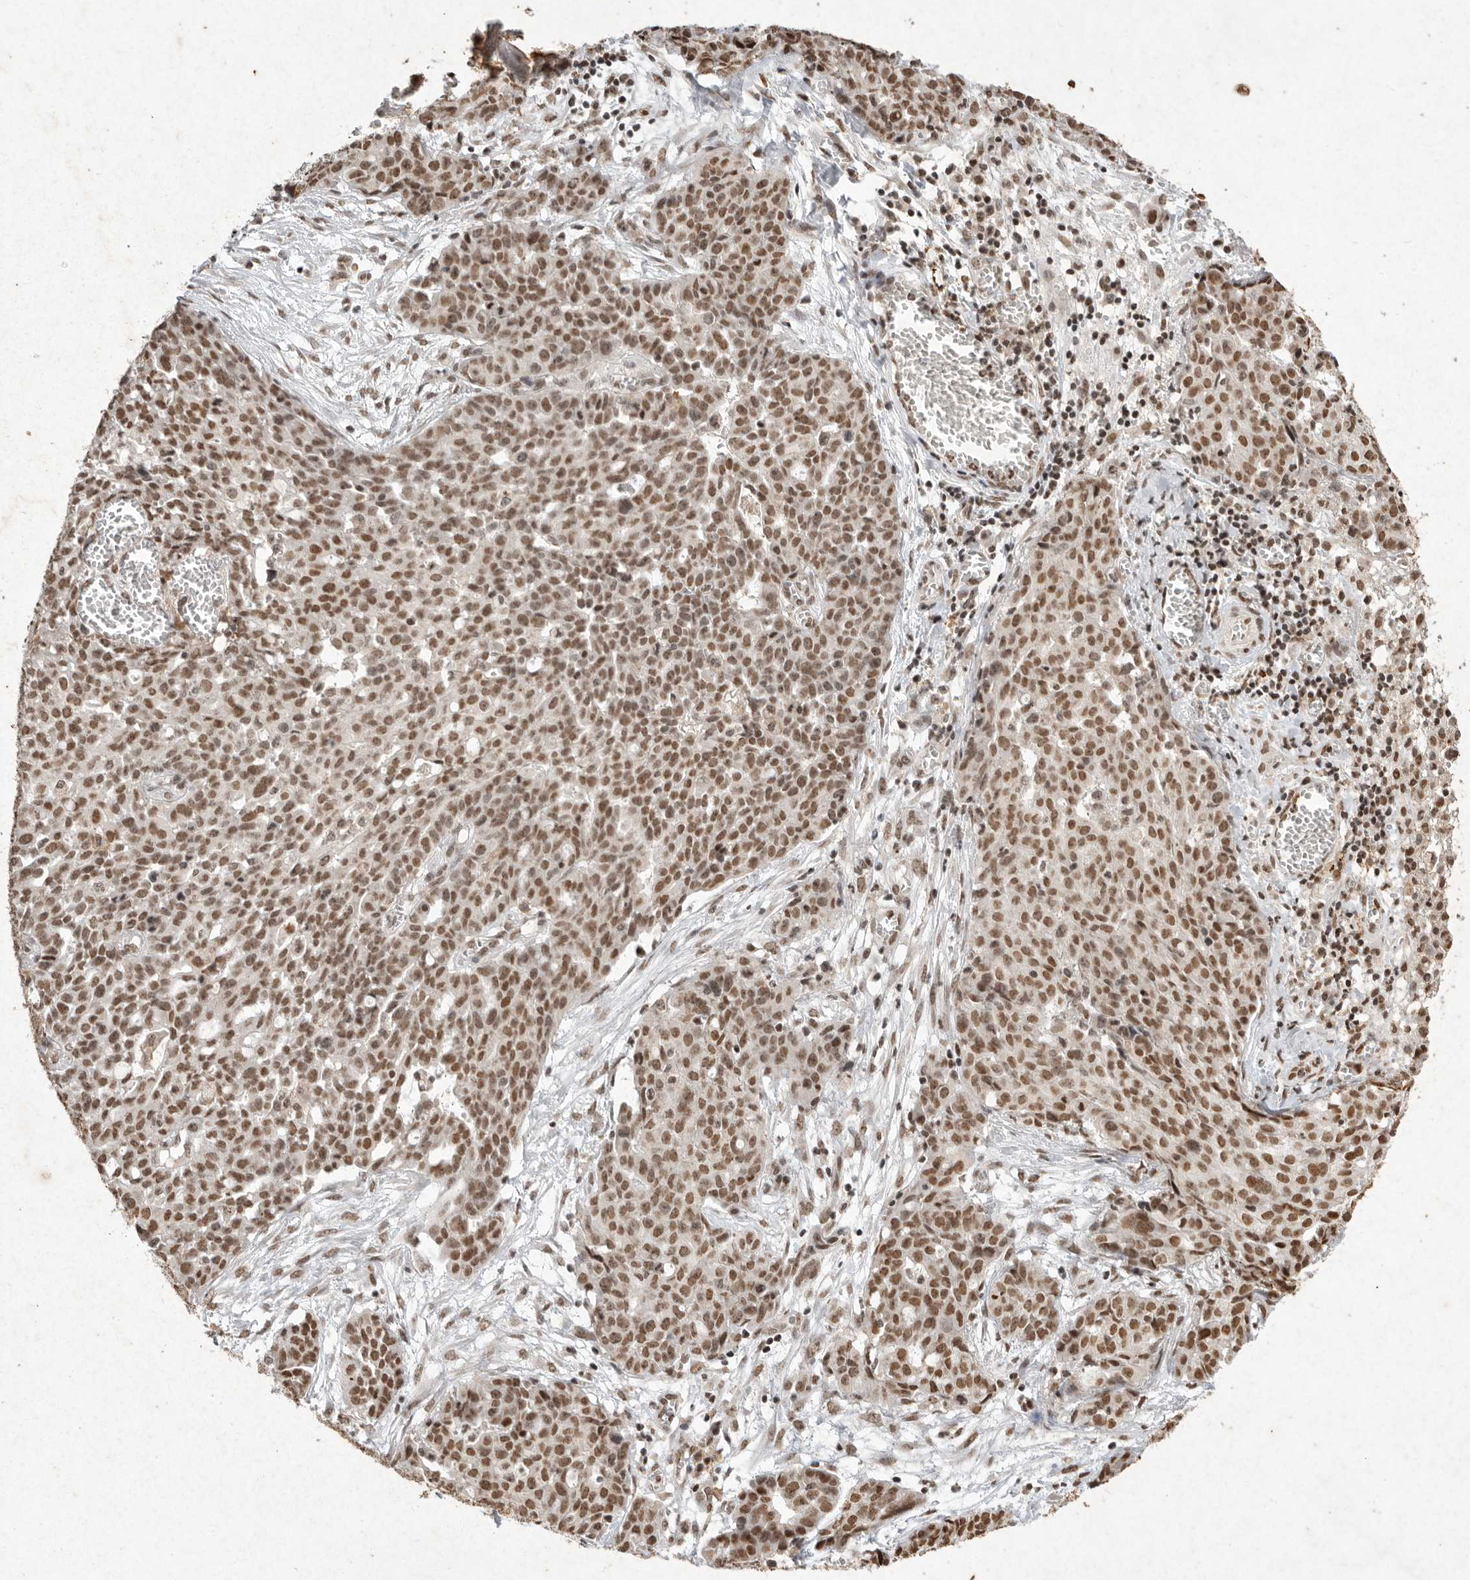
{"staining": {"intensity": "moderate", "quantity": ">75%", "location": "nuclear"}, "tissue": "ovarian cancer", "cell_type": "Tumor cells", "image_type": "cancer", "snomed": [{"axis": "morphology", "description": "Cystadenocarcinoma, serous, NOS"}, {"axis": "topography", "description": "Soft tissue"}, {"axis": "topography", "description": "Ovary"}], "caption": "Human ovarian cancer stained for a protein (brown) displays moderate nuclear positive positivity in approximately >75% of tumor cells.", "gene": "NKX3-2", "patient": {"sex": "female", "age": 57}}